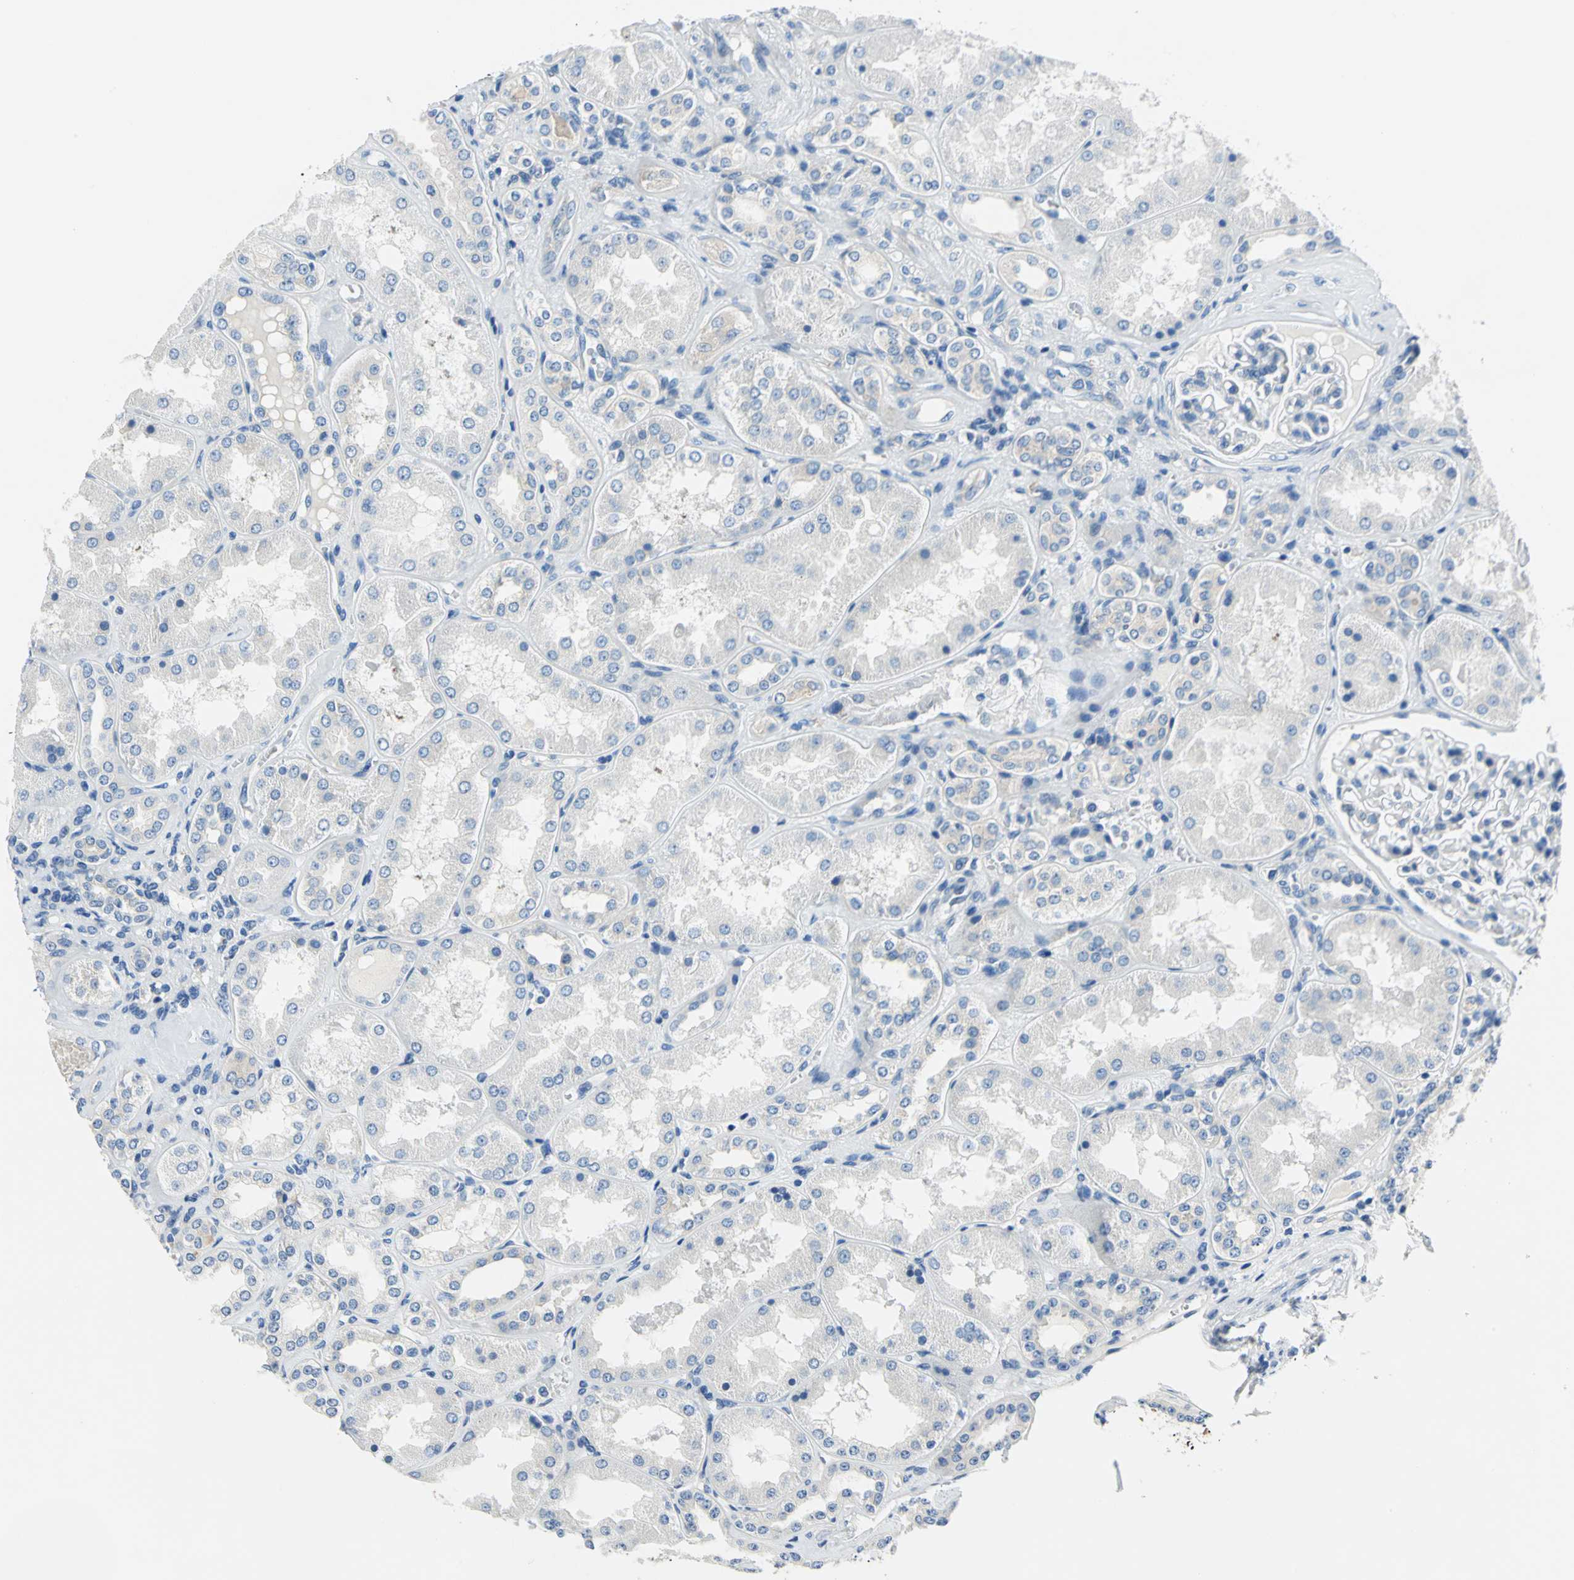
{"staining": {"intensity": "negative", "quantity": "none", "location": "none"}, "tissue": "kidney", "cell_type": "Cells in glomeruli", "image_type": "normal", "snomed": [{"axis": "morphology", "description": "Normal tissue, NOS"}, {"axis": "topography", "description": "Kidney"}], "caption": "An image of human kidney is negative for staining in cells in glomeruli. The staining was performed using DAB to visualize the protein expression in brown, while the nuclei were stained in blue with hematoxylin (Magnification: 20x).", "gene": "TRIM25", "patient": {"sex": "female", "age": 56}}